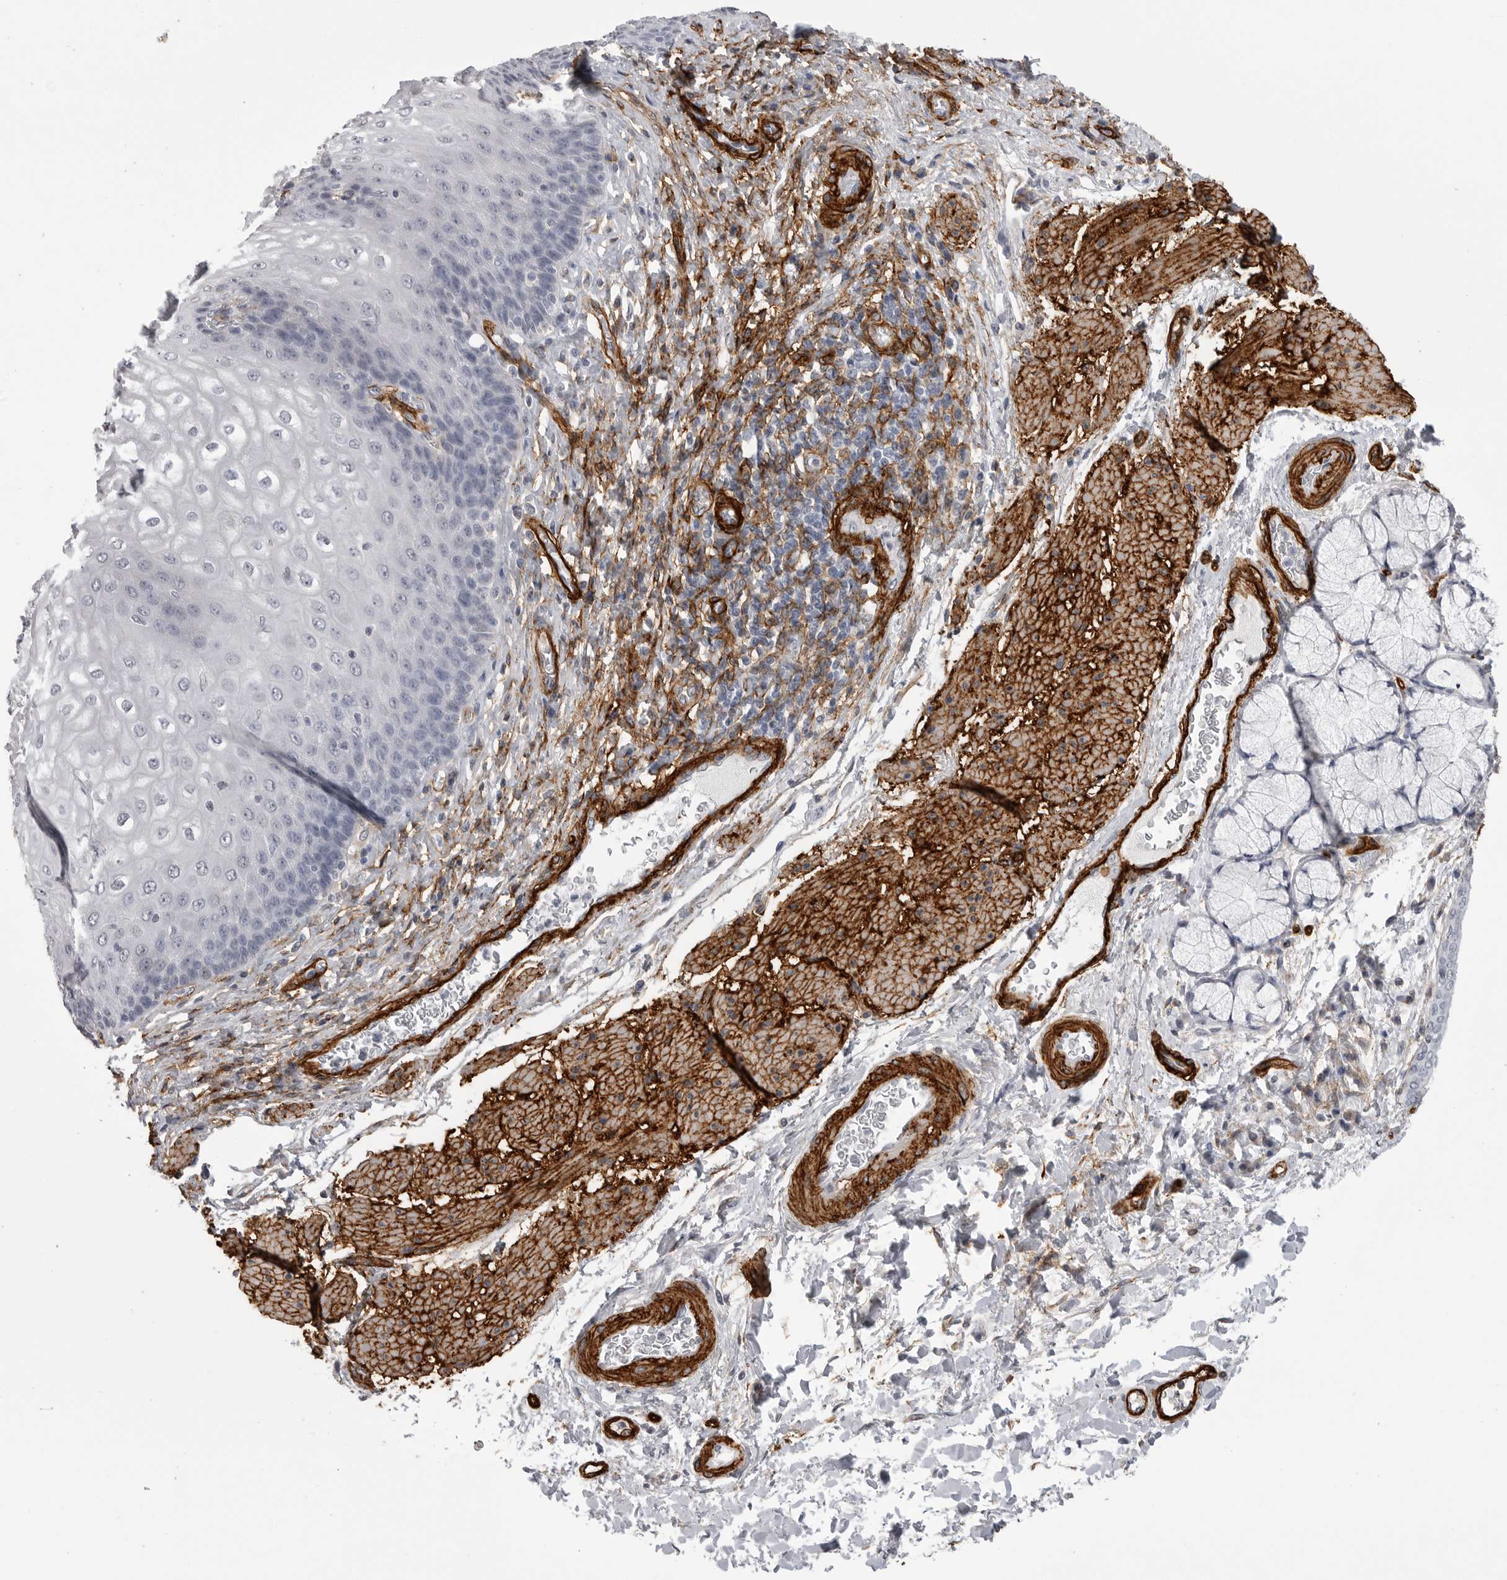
{"staining": {"intensity": "negative", "quantity": "none", "location": "none"}, "tissue": "esophagus", "cell_type": "Squamous epithelial cells", "image_type": "normal", "snomed": [{"axis": "morphology", "description": "Normal tissue, NOS"}, {"axis": "topography", "description": "Esophagus"}], "caption": "IHC of normal esophagus displays no positivity in squamous epithelial cells. (DAB (3,3'-diaminobenzidine) IHC visualized using brightfield microscopy, high magnification).", "gene": "AOC3", "patient": {"sex": "male", "age": 54}}